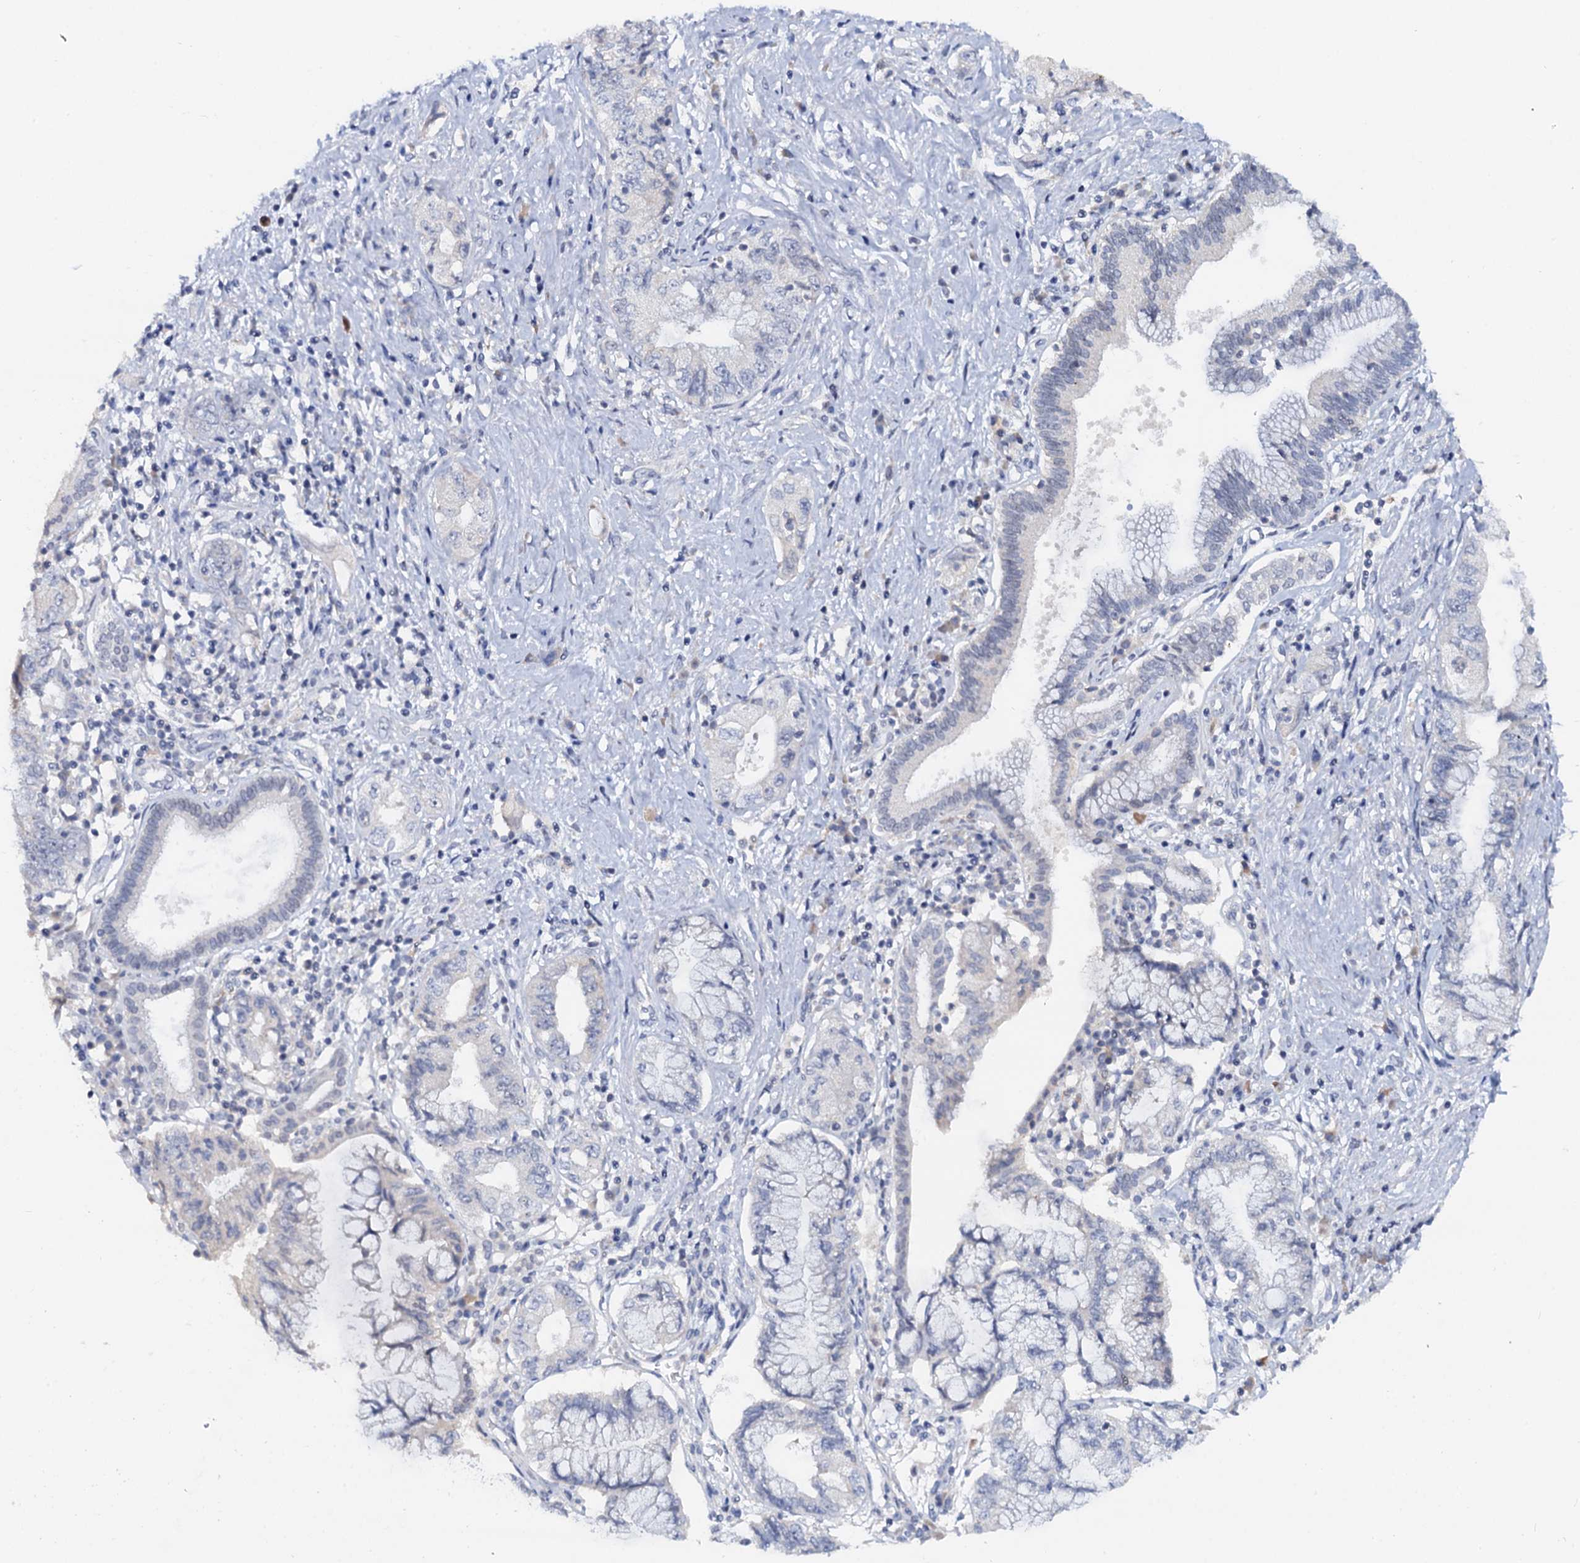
{"staining": {"intensity": "negative", "quantity": "none", "location": "none"}, "tissue": "pancreatic cancer", "cell_type": "Tumor cells", "image_type": "cancer", "snomed": [{"axis": "morphology", "description": "Adenocarcinoma, NOS"}, {"axis": "topography", "description": "Pancreas"}], "caption": "Immunohistochemical staining of human pancreatic adenocarcinoma demonstrates no significant staining in tumor cells.", "gene": "NALF1", "patient": {"sex": "female", "age": 73}}